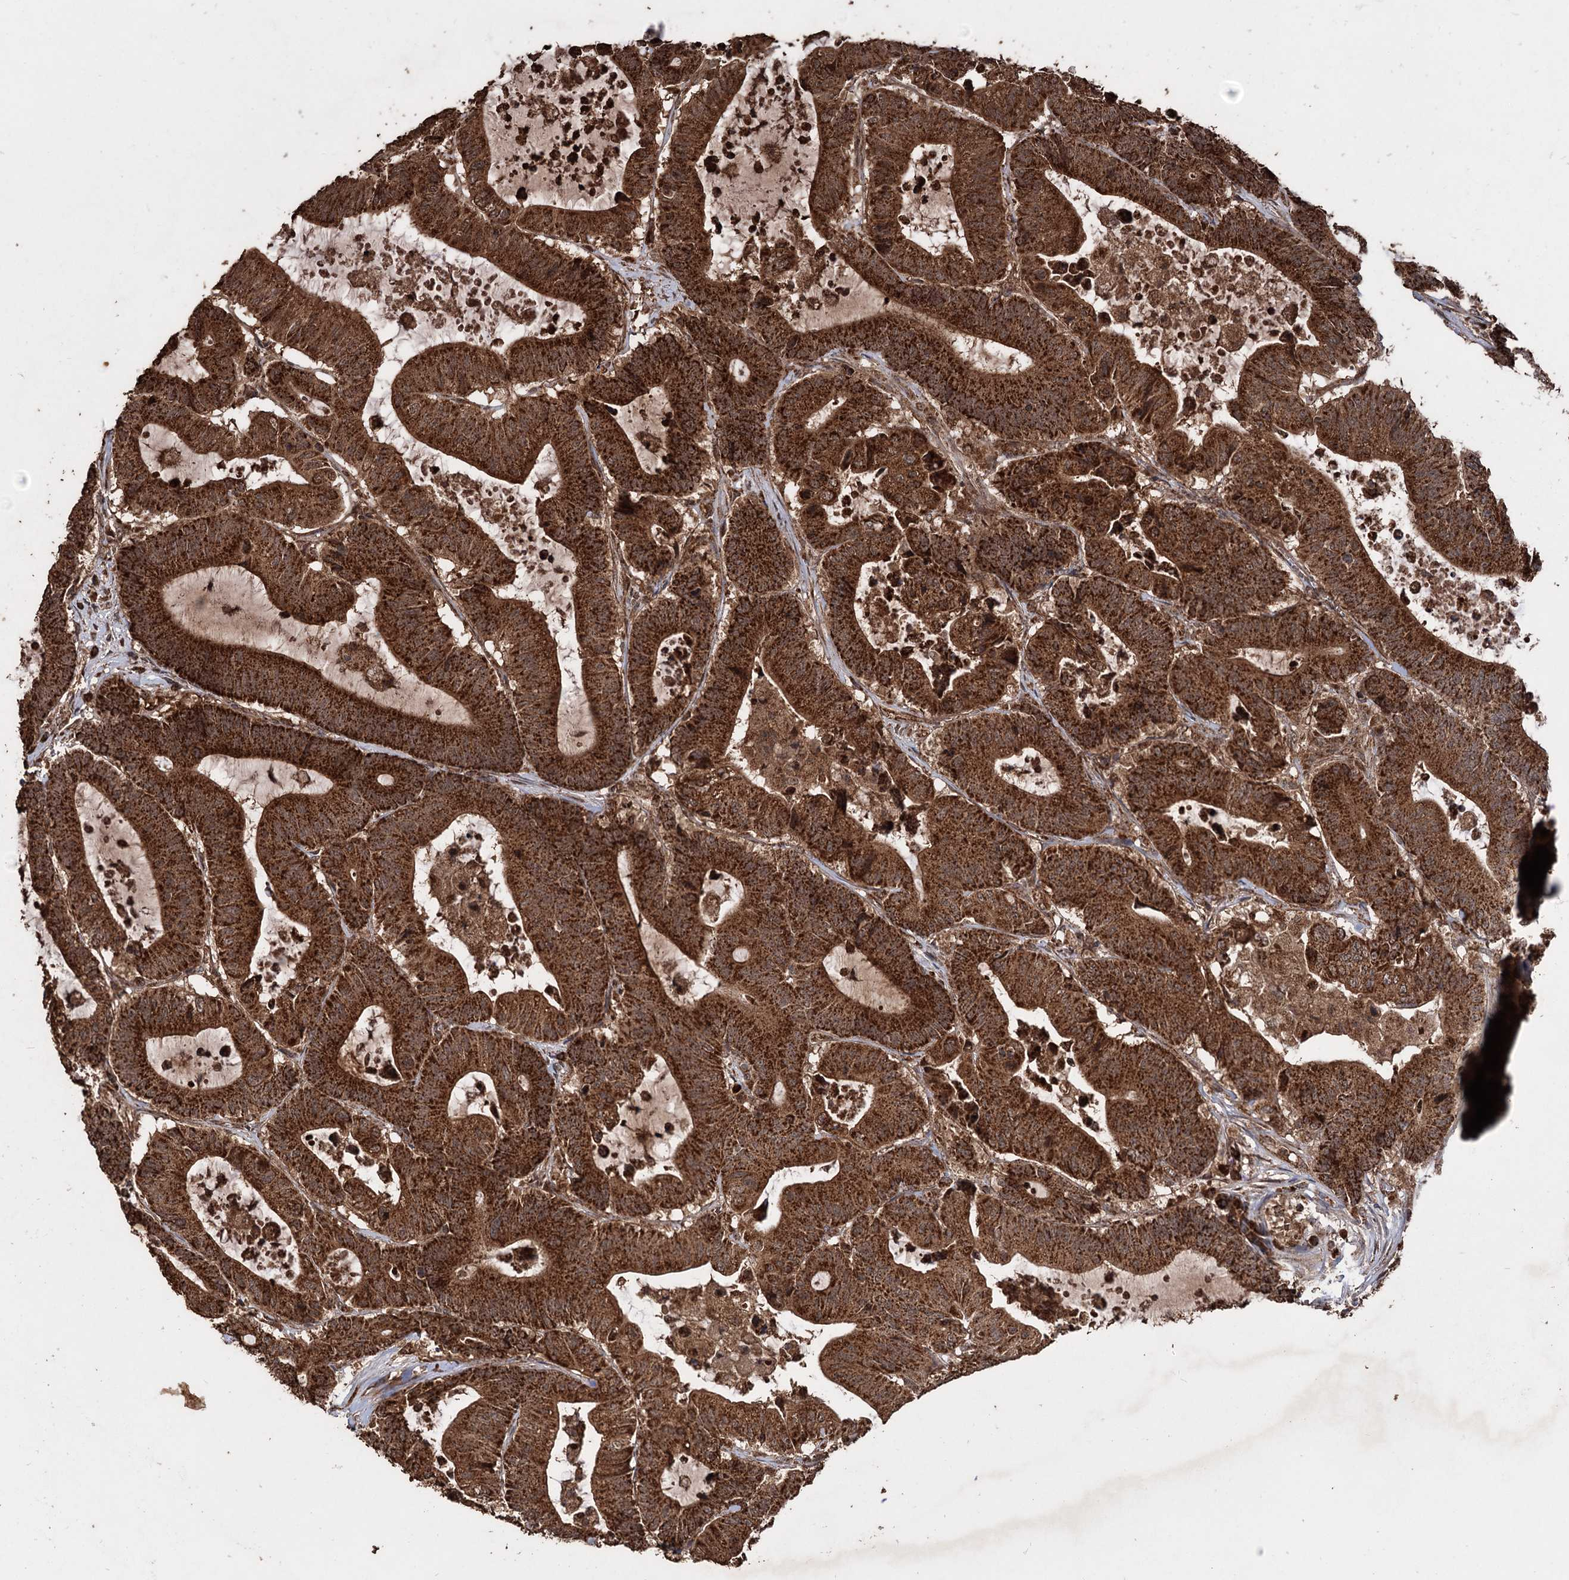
{"staining": {"intensity": "strong", "quantity": ">75%", "location": "cytoplasmic/membranous"}, "tissue": "colorectal cancer", "cell_type": "Tumor cells", "image_type": "cancer", "snomed": [{"axis": "morphology", "description": "Adenocarcinoma, NOS"}, {"axis": "topography", "description": "Colon"}], "caption": "Adenocarcinoma (colorectal) stained with a protein marker demonstrates strong staining in tumor cells.", "gene": "IPO4", "patient": {"sex": "female", "age": 84}}